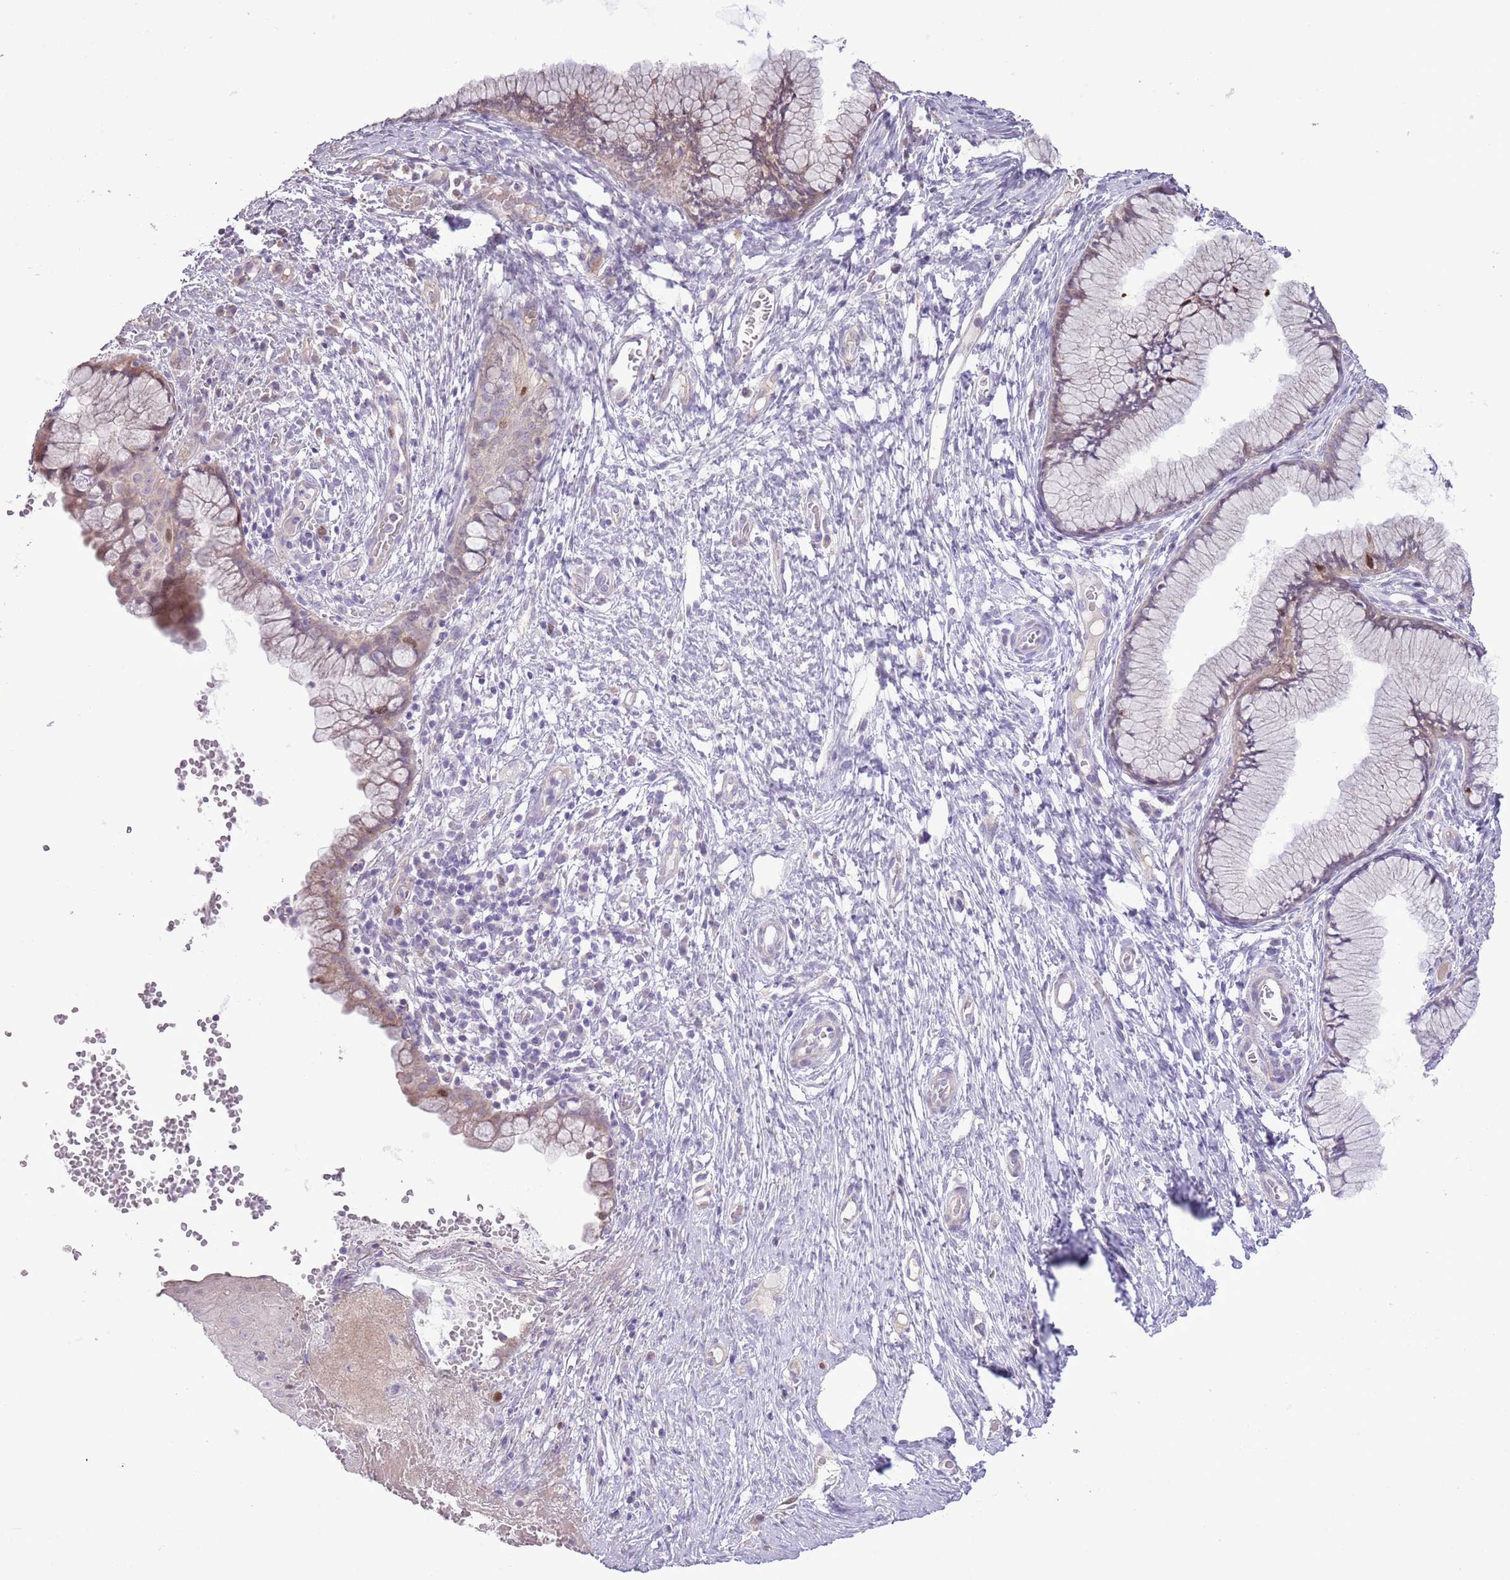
{"staining": {"intensity": "moderate", "quantity": "<25%", "location": "nuclear"}, "tissue": "cervix", "cell_type": "Glandular cells", "image_type": "normal", "snomed": [{"axis": "morphology", "description": "Normal tissue, NOS"}, {"axis": "topography", "description": "Cervix"}], "caption": "DAB (3,3'-diaminobenzidine) immunohistochemical staining of benign cervix exhibits moderate nuclear protein staining in approximately <25% of glandular cells.", "gene": "GMNN", "patient": {"sex": "female", "age": 42}}